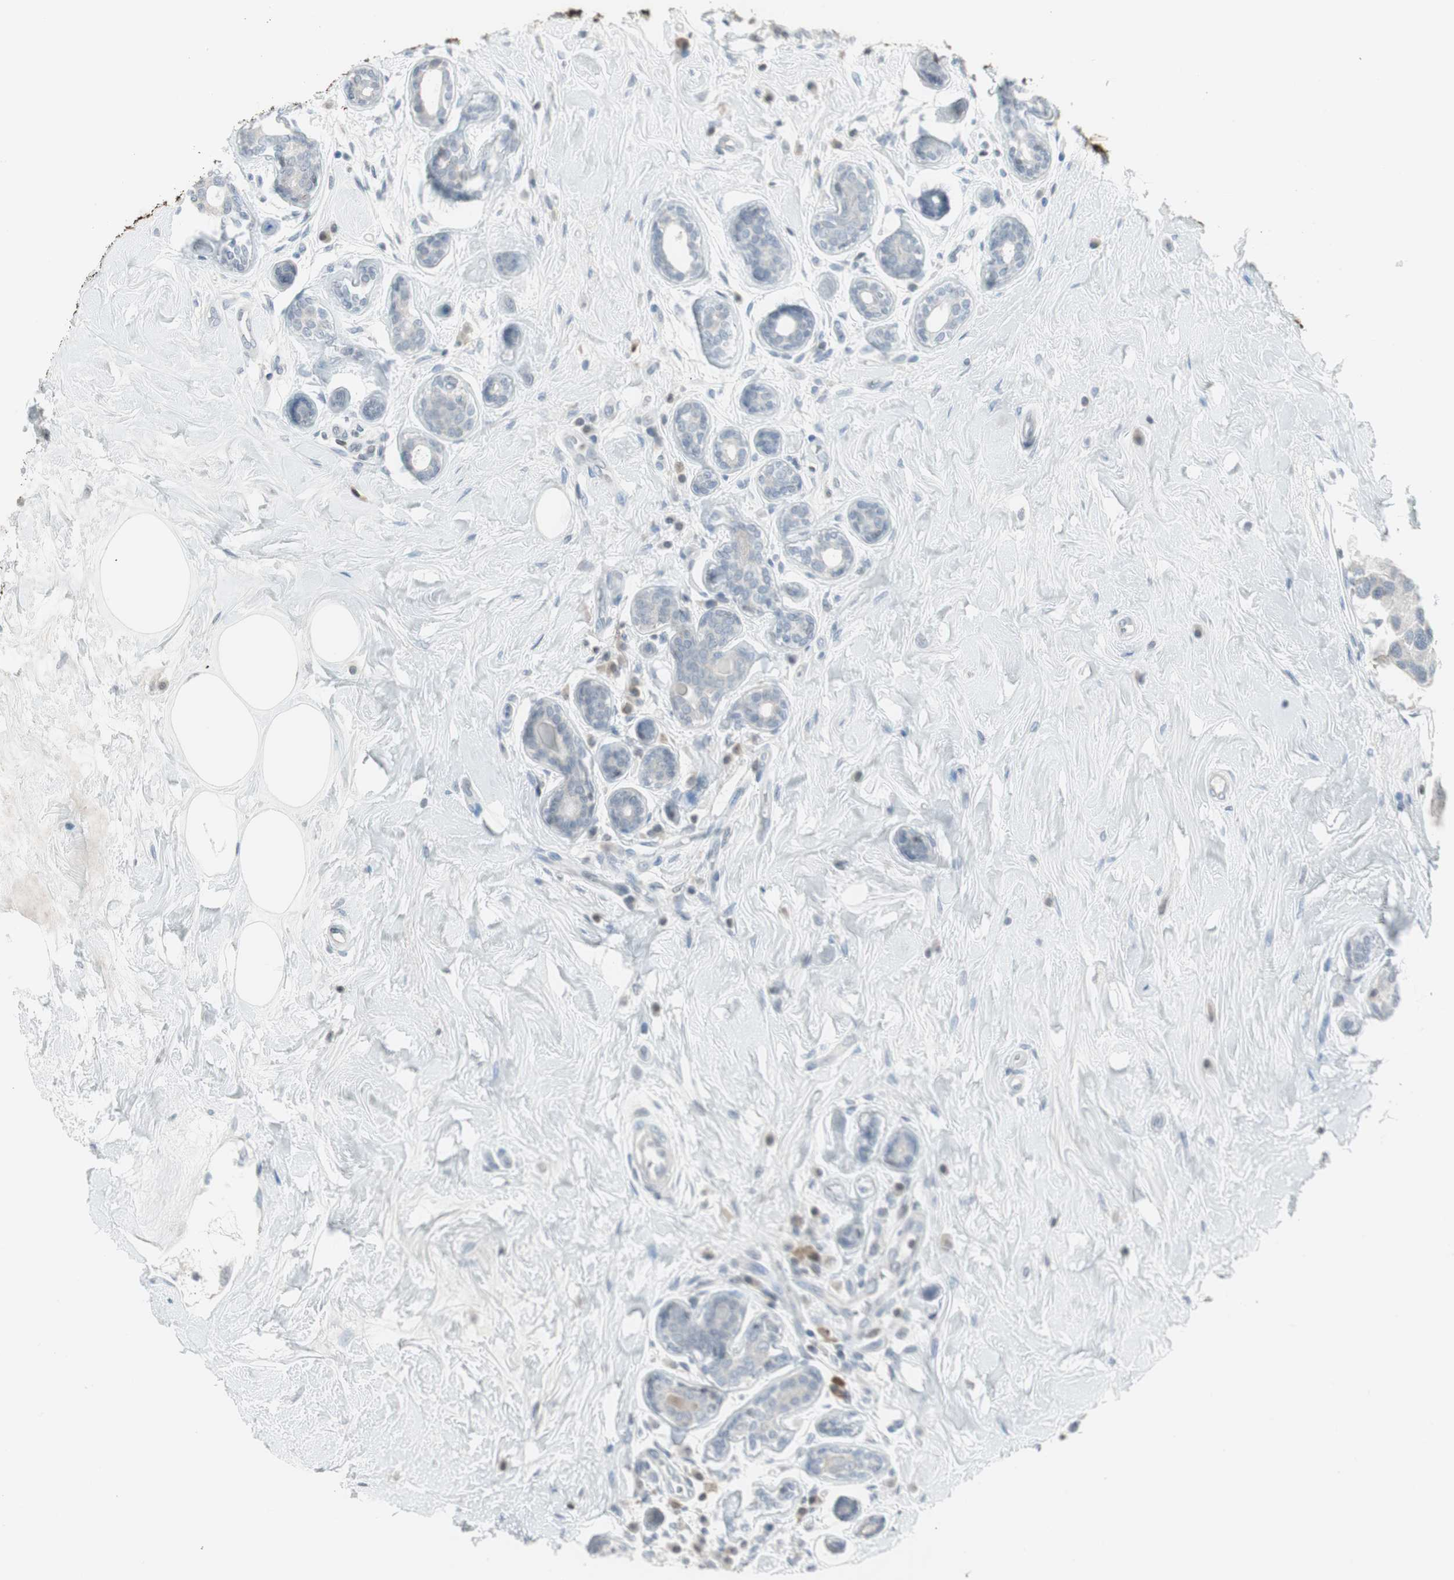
{"staining": {"intensity": "negative", "quantity": "none", "location": "none"}, "tissue": "breast cancer", "cell_type": "Tumor cells", "image_type": "cancer", "snomed": [{"axis": "morphology", "description": "Normal tissue, NOS"}, {"axis": "morphology", "description": "Duct carcinoma"}, {"axis": "topography", "description": "Breast"}], "caption": "Protein analysis of breast cancer reveals no significant expression in tumor cells.", "gene": "ARG2", "patient": {"sex": "female", "age": 39}}